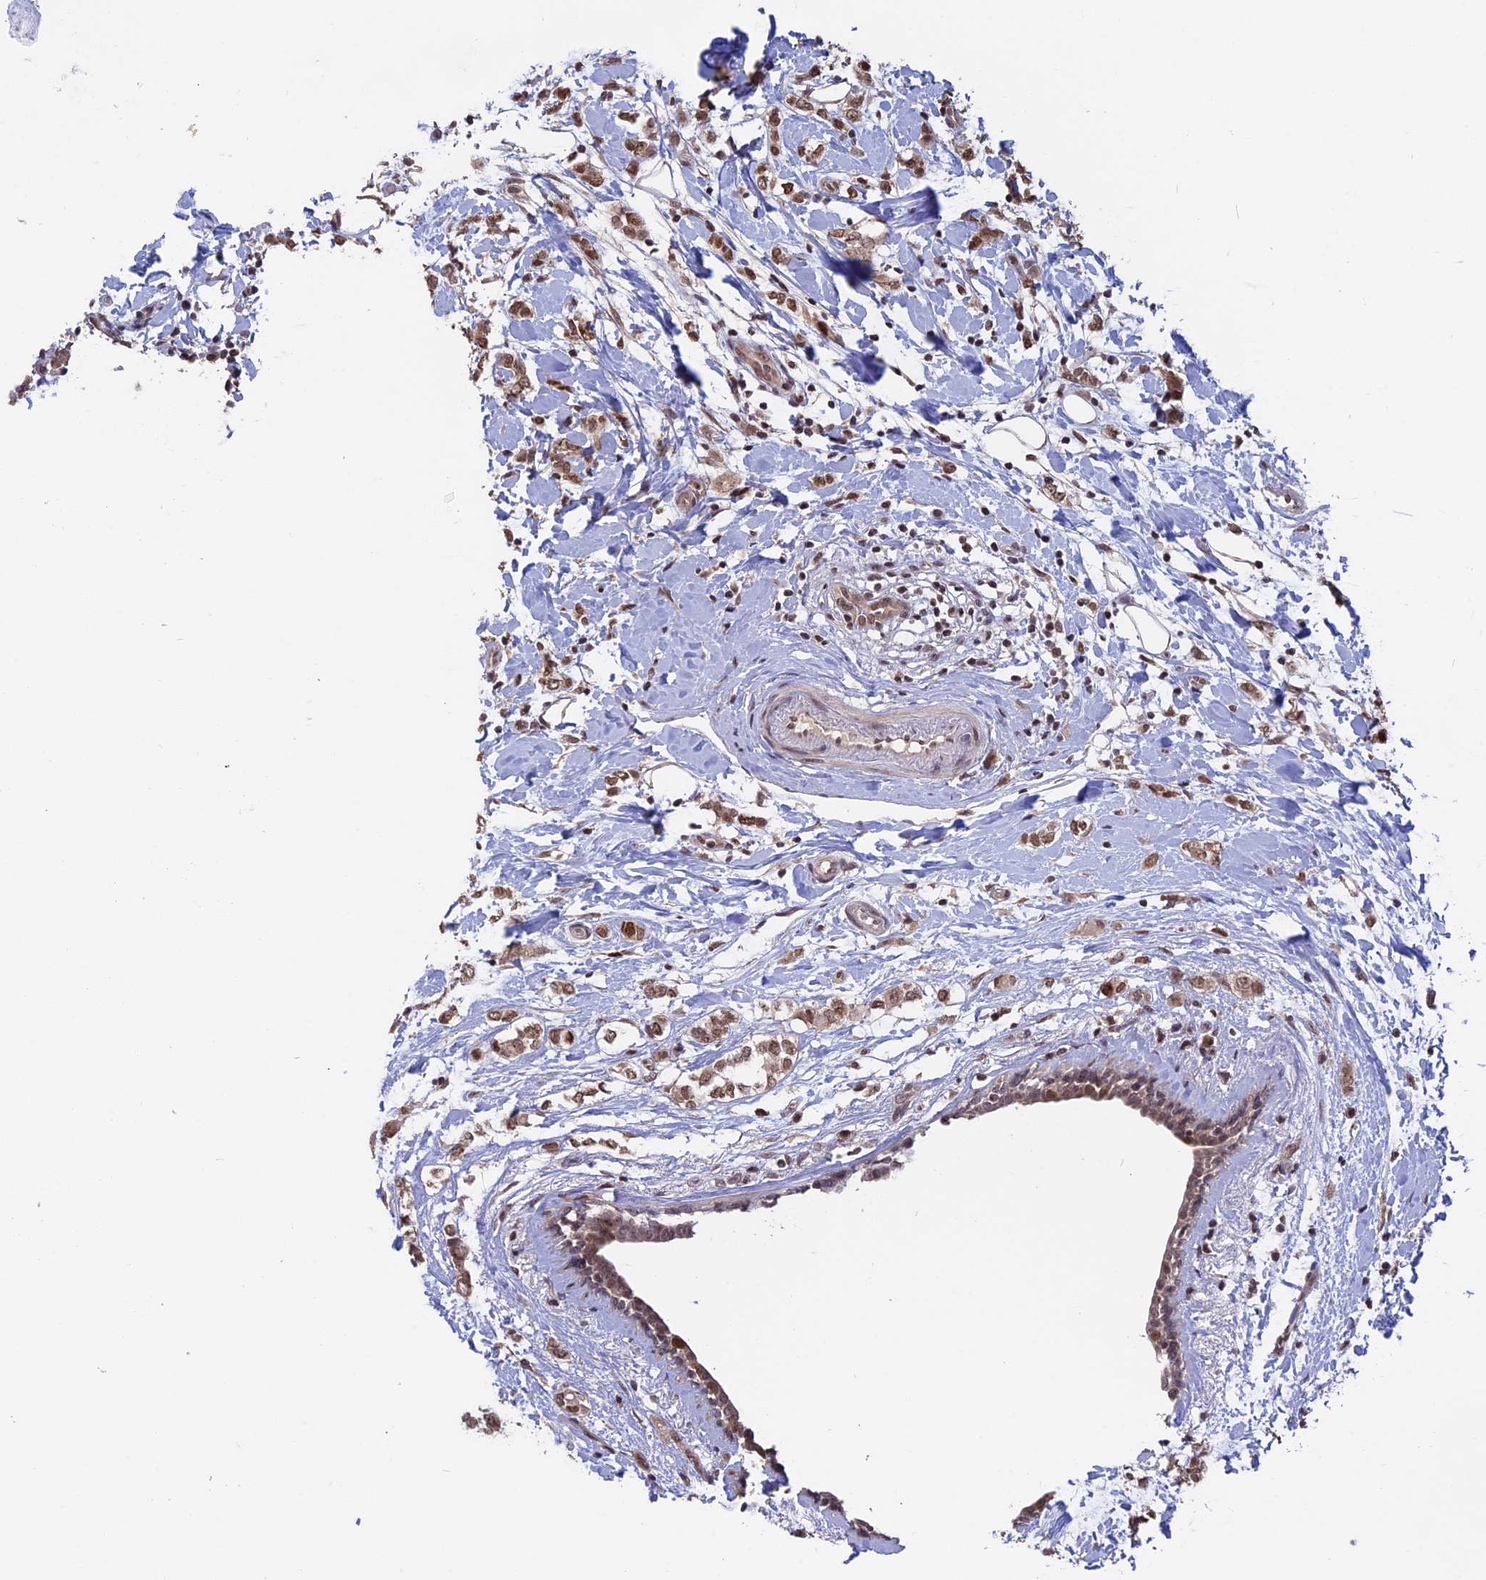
{"staining": {"intensity": "moderate", "quantity": ">75%", "location": "nuclear"}, "tissue": "breast cancer", "cell_type": "Tumor cells", "image_type": "cancer", "snomed": [{"axis": "morphology", "description": "Normal tissue, NOS"}, {"axis": "morphology", "description": "Lobular carcinoma"}, {"axis": "topography", "description": "Breast"}], "caption": "Human breast cancer (lobular carcinoma) stained with a brown dye demonstrates moderate nuclear positive expression in about >75% of tumor cells.", "gene": "RFC5", "patient": {"sex": "female", "age": 47}}